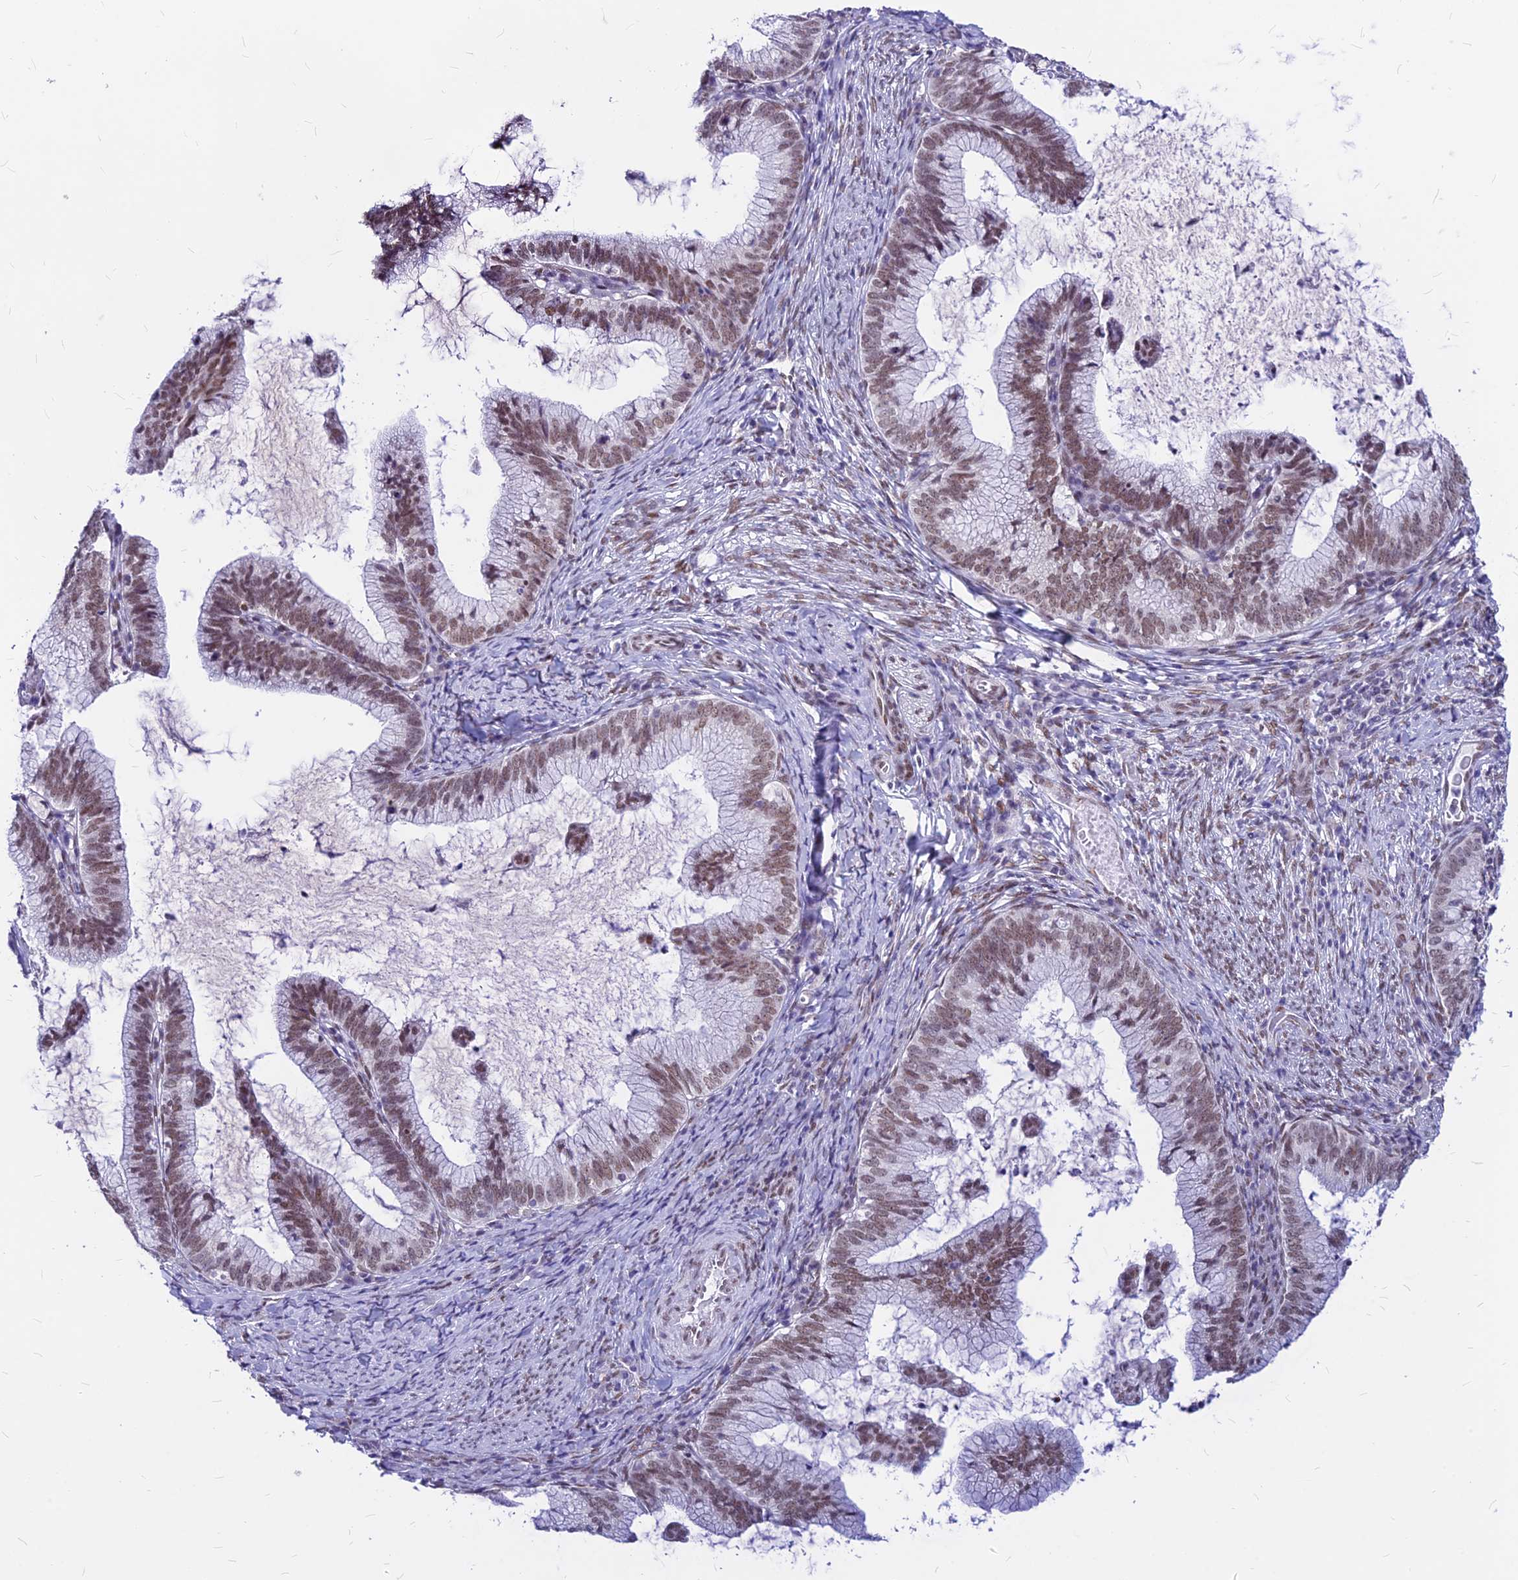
{"staining": {"intensity": "moderate", "quantity": ">75%", "location": "nuclear"}, "tissue": "cervical cancer", "cell_type": "Tumor cells", "image_type": "cancer", "snomed": [{"axis": "morphology", "description": "Adenocarcinoma, NOS"}, {"axis": "topography", "description": "Cervix"}], "caption": "Adenocarcinoma (cervical) was stained to show a protein in brown. There is medium levels of moderate nuclear positivity in about >75% of tumor cells.", "gene": "KCTD13", "patient": {"sex": "female", "age": 36}}